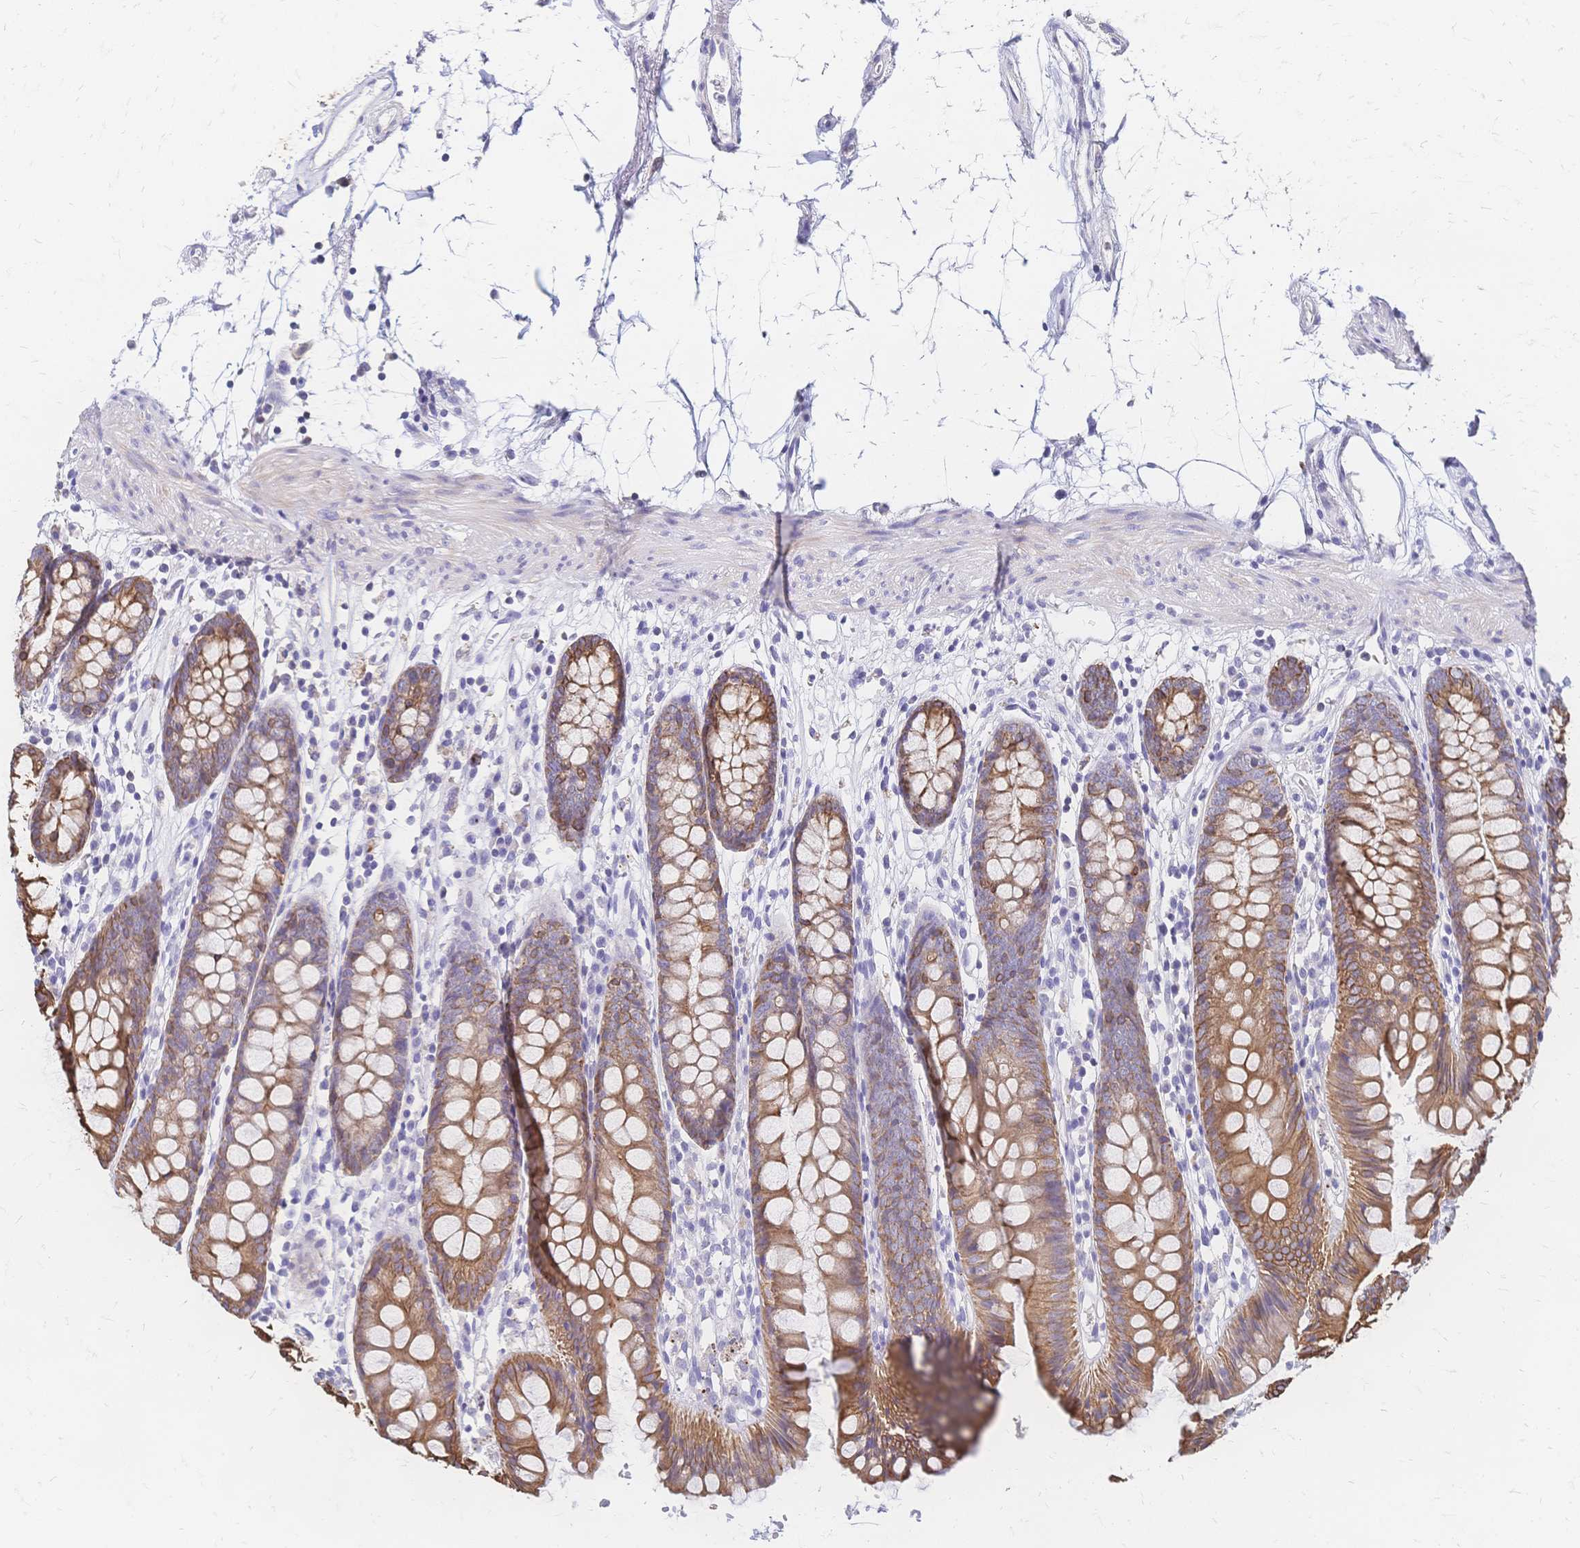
{"staining": {"intensity": "negative", "quantity": "none", "location": "none"}, "tissue": "colon", "cell_type": "Endothelial cells", "image_type": "normal", "snomed": [{"axis": "morphology", "description": "Normal tissue, NOS"}, {"axis": "topography", "description": "Colon"}], "caption": "Immunohistochemistry (IHC) image of unremarkable human colon stained for a protein (brown), which exhibits no expression in endothelial cells.", "gene": "DTNB", "patient": {"sex": "female", "age": 84}}